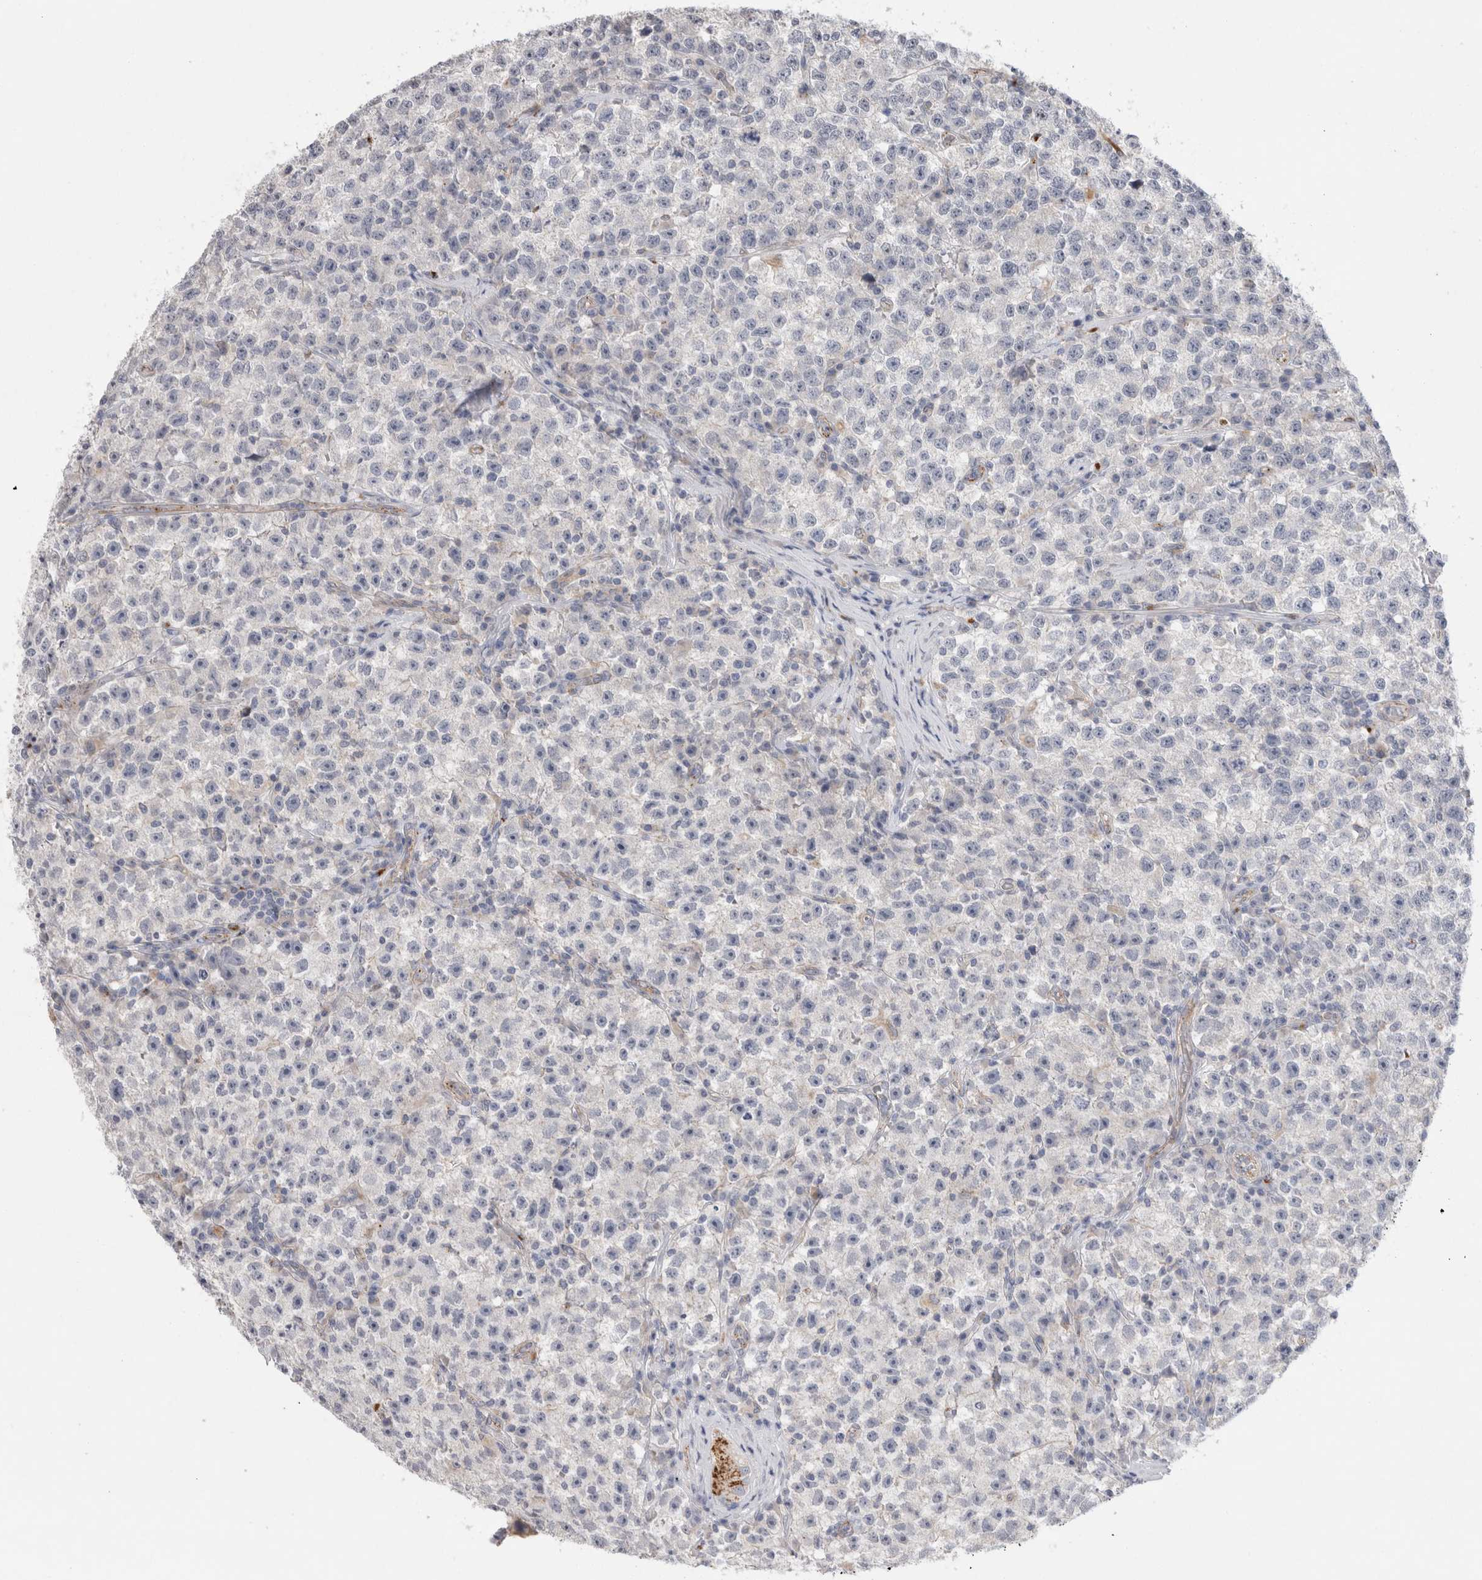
{"staining": {"intensity": "negative", "quantity": "none", "location": "none"}, "tissue": "testis cancer", "cell_type": "Tumor cells", "image_type": "cancer", "snomed": [{"axis": "morphology", "description": "Seminoma, NOS"}, {"axis": "topography", "description": "Testis"}], "caption": "IHC image of human testis seminoma stained for a protein (brown), which demonstrates no positivity in tumor cells. (IHC, brightfield microscopy, high magnification).", "gene": "GAA", "patient": {"sex": "male", "age": 22}}